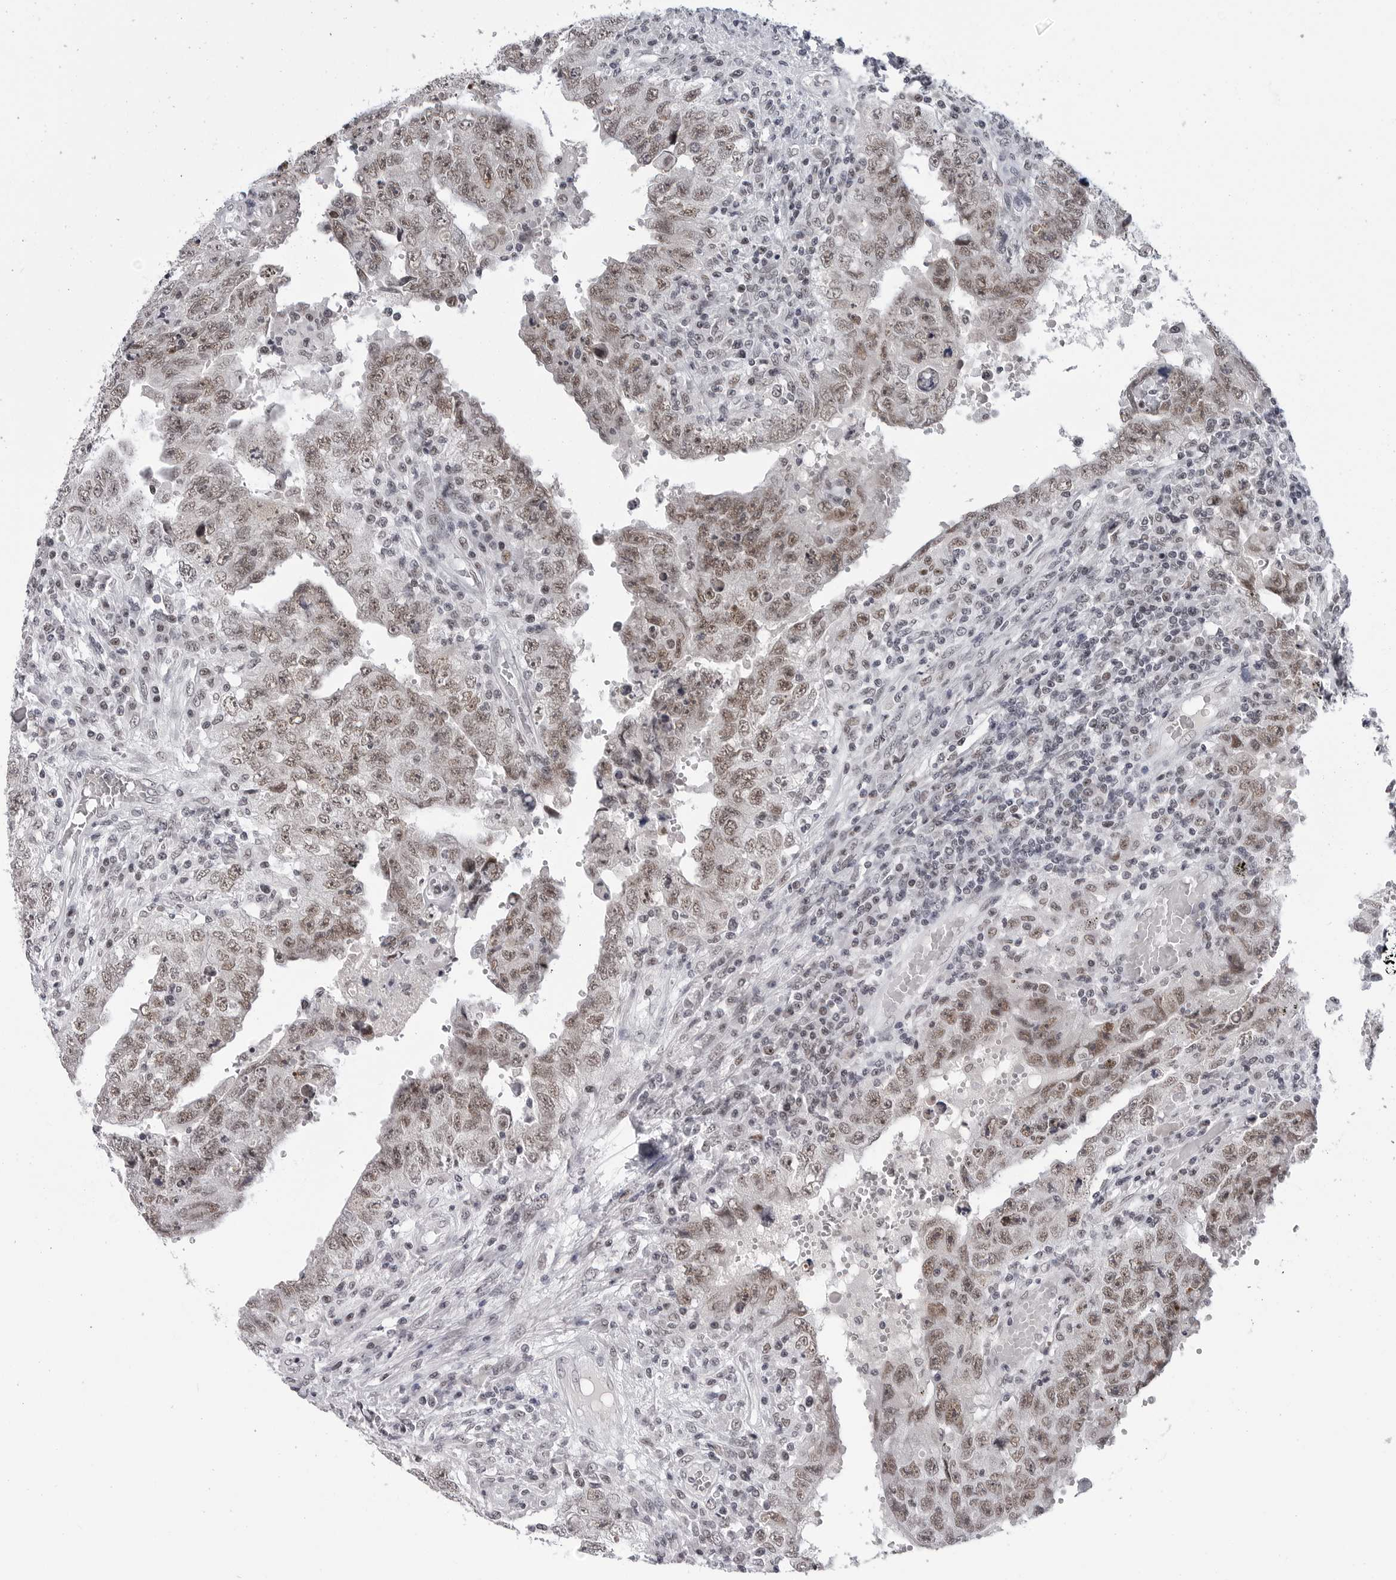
{"staining": {"intensity": "weak", "quantity": ">75%", "location": "nuclear"}, "tissue": "testis cancer", "cell_type": "Tumor cells", "image_type": "cancer", "snomed": [{"axis": "morphology", "description": "Carcinoma, Embryonal, NOS"}, {"axis": "topography", "description": "Testis"}], "caption": "DAB immunohistochemical staining of testis embryonal carcinoma demonstrates weak nuclear protein staining in approximately >75% of tumor cells. (Stains: DAB in brown, nuclei in blue, Microscopy: brightfield microscopy at high magnification).", "gene": "SF3B4", "patient": {"sex": "male", "age": 26}}